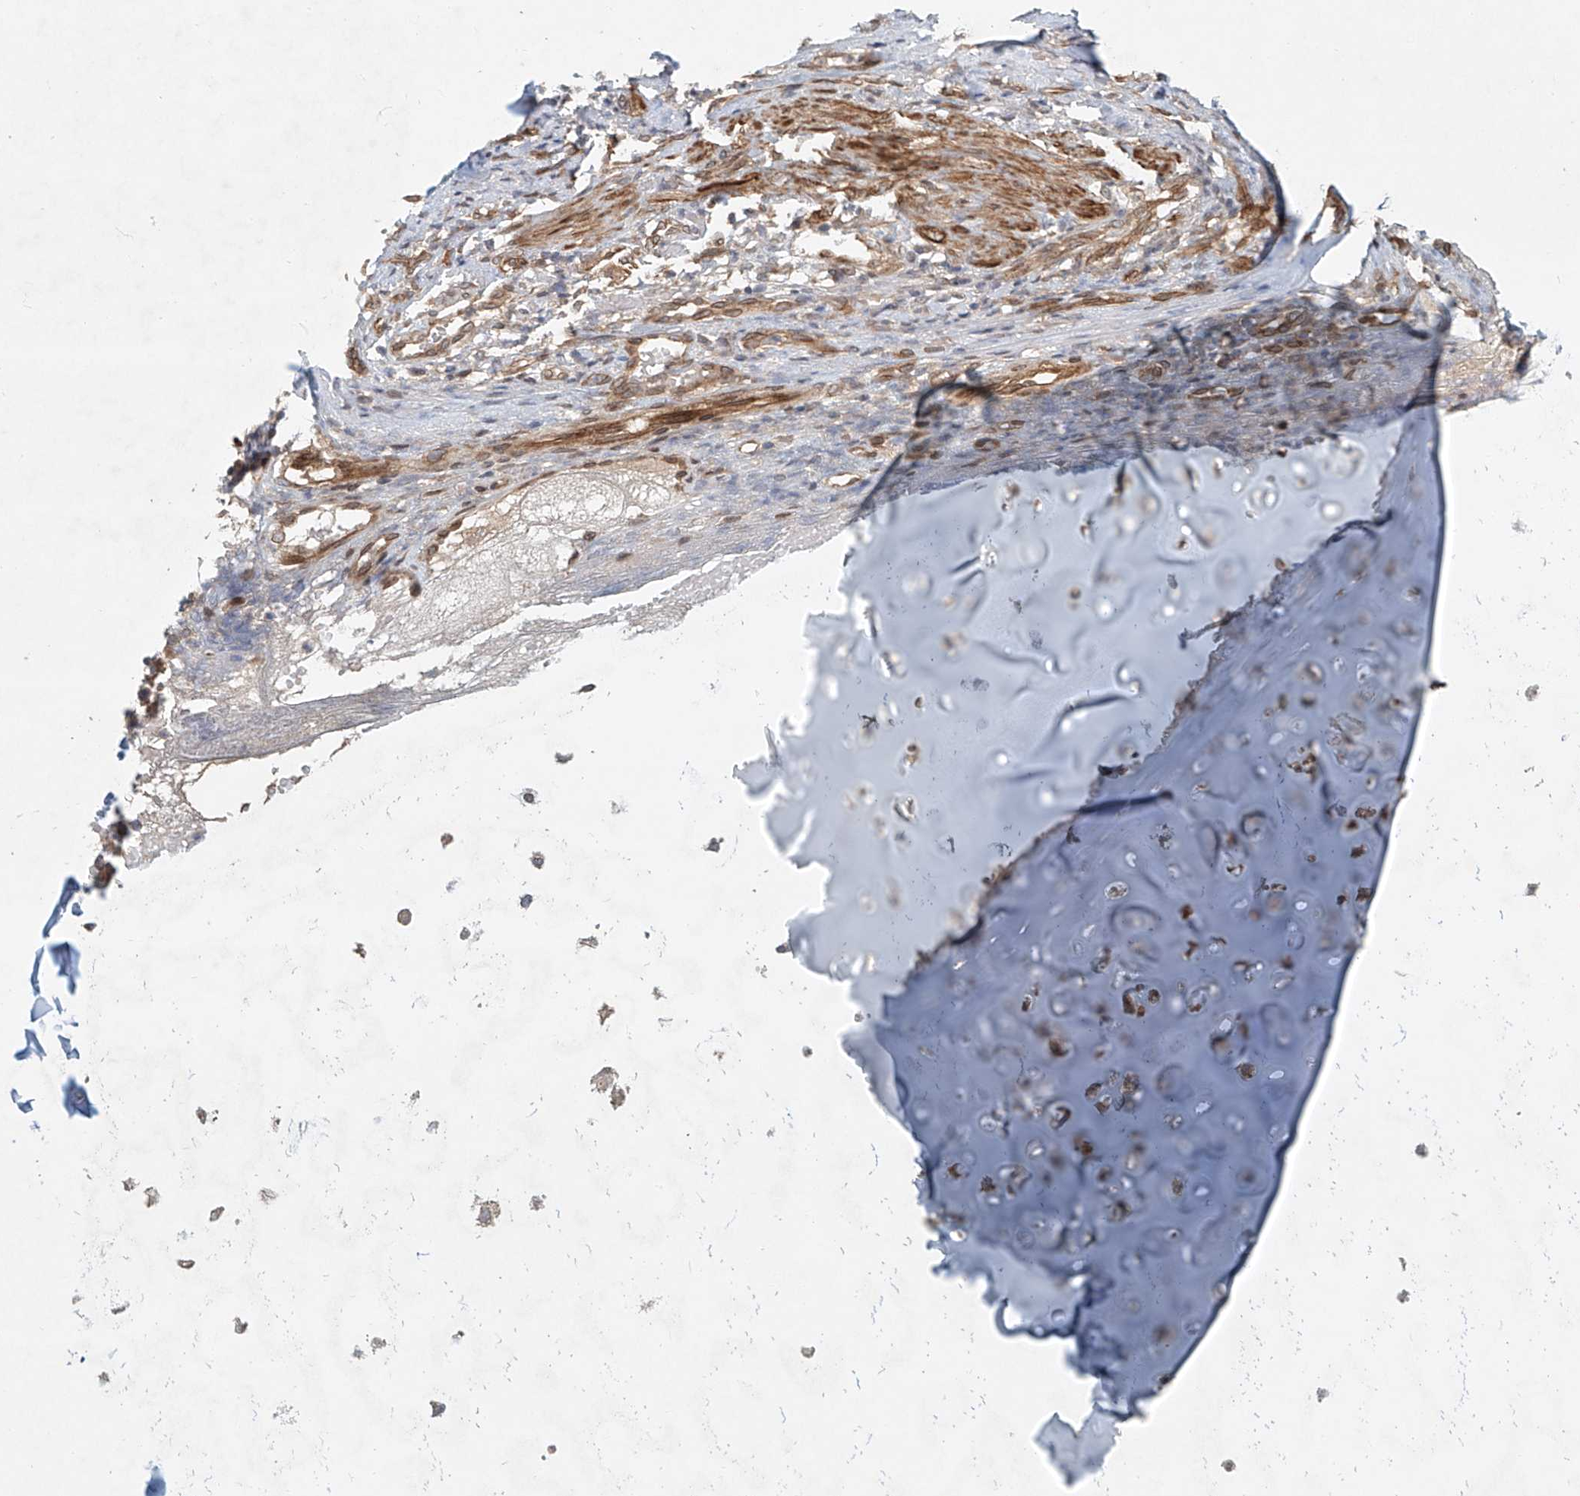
{"staining": {"intensity": "negative", "quantity": "none", "location": "none"}, "tissue": "adipose tissue", "cell_type": "Adipocytes", "image_type": "normal", "snomed": [{"axis": "morphology", "description": "Normal tissue, NOS"}, {"axis": "morphology", "description": "Basal cell carcinoma"}, {"axis": "topography", "description": "Cartilage tissue"}, {"axis": "topography", "description": "Nasopharynx"}, {"axis": "topography", "description": "Oral tissue"}], "caption": "This is a histopathology image of immunohistochemistry staining of benign adipose tissue, which shows no staining in adipocytes. Nuclei are stained in blue.", "gene": "SASH1", "patient": {"sex": "female", "age": 77}}